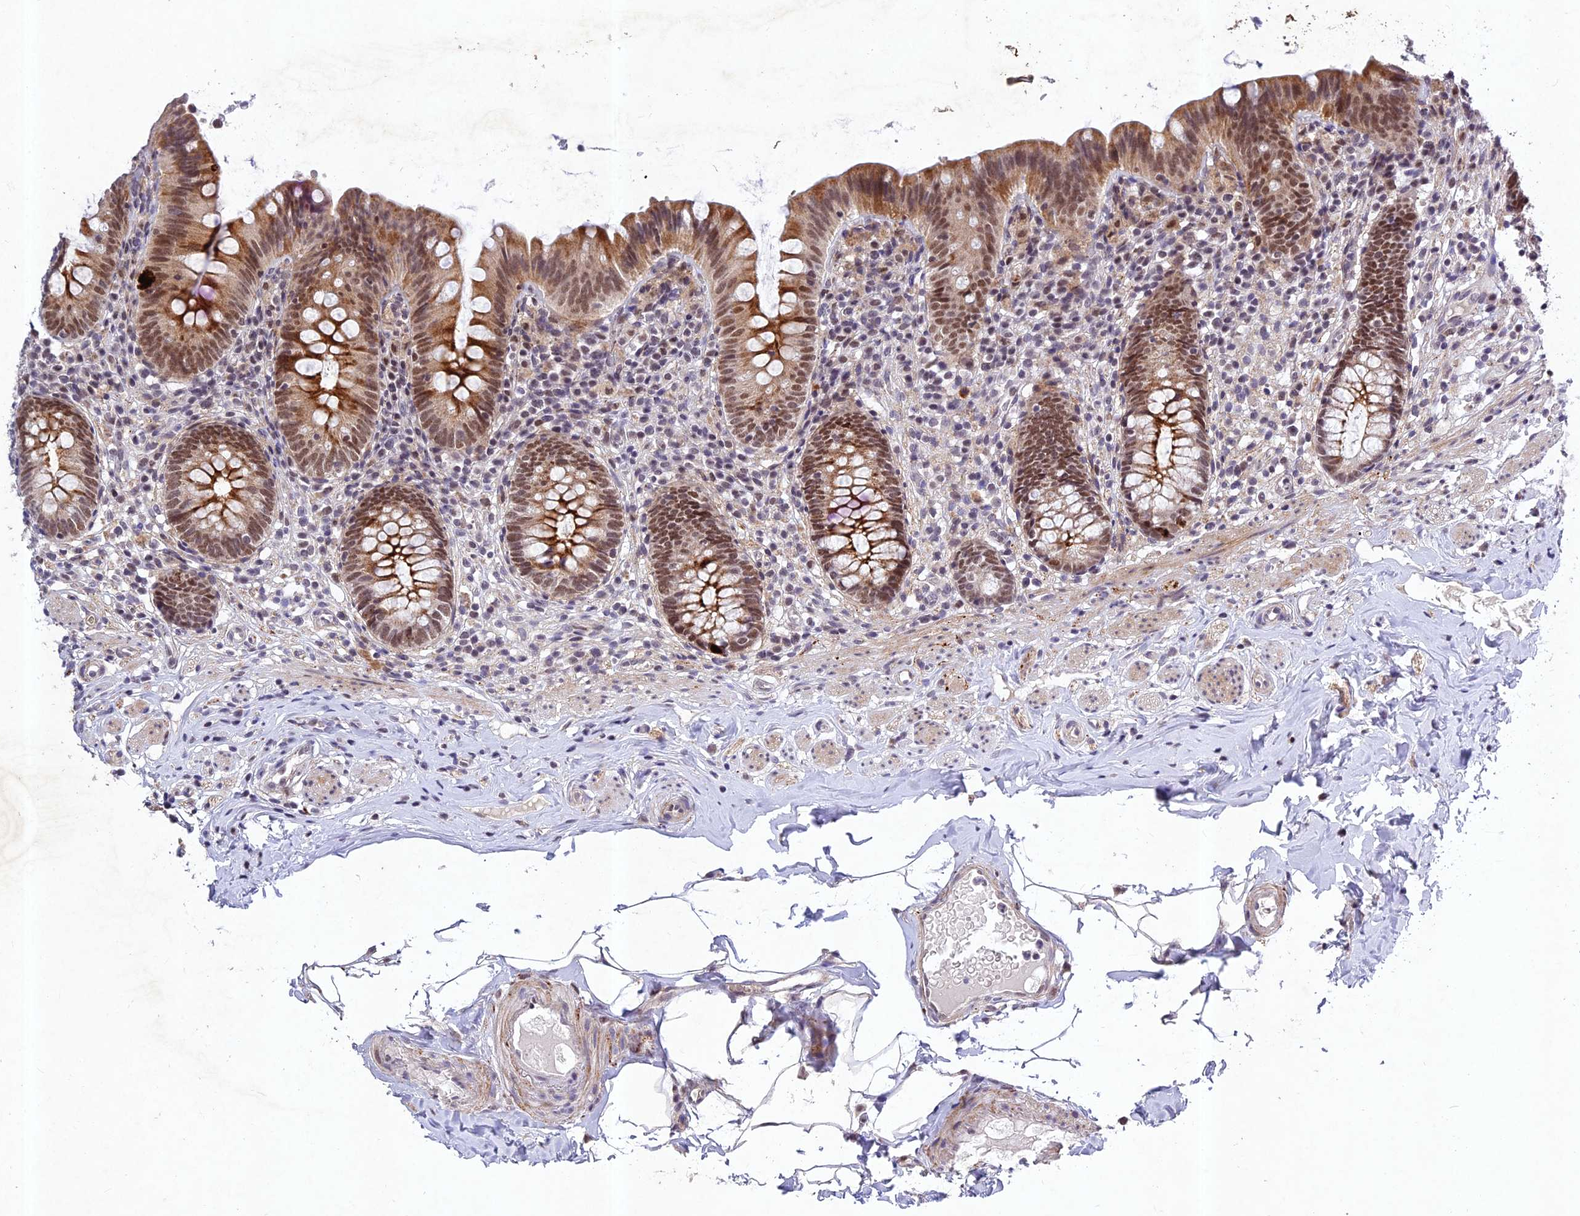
{"staining": {"intensity": "moderate", "quantity": ">75%", "location": "cytoplasmic/membranous,nuclear"}, "tissue": "appendix", "cell_type": "Glandular cells", "image_type": "normal", "snomed": [{"axis": "morphology", "description": "Normal tissue, NOS"}, {"axis": "topography", "description": "Appendix"}], "caption": "Immunohistochemistry image of unremarkable appendix: appendix stained using immunohistochemistry (IHC) shows medium levels of moderate protein expression localized specifically in the cytoplasmic/membranous,nuclear of glandular cells, appearing as a cytoplasmic/membranous,nuclear brown color.", "gene": "RAVER1", "patient": {"sex": "male", "age": 55}}